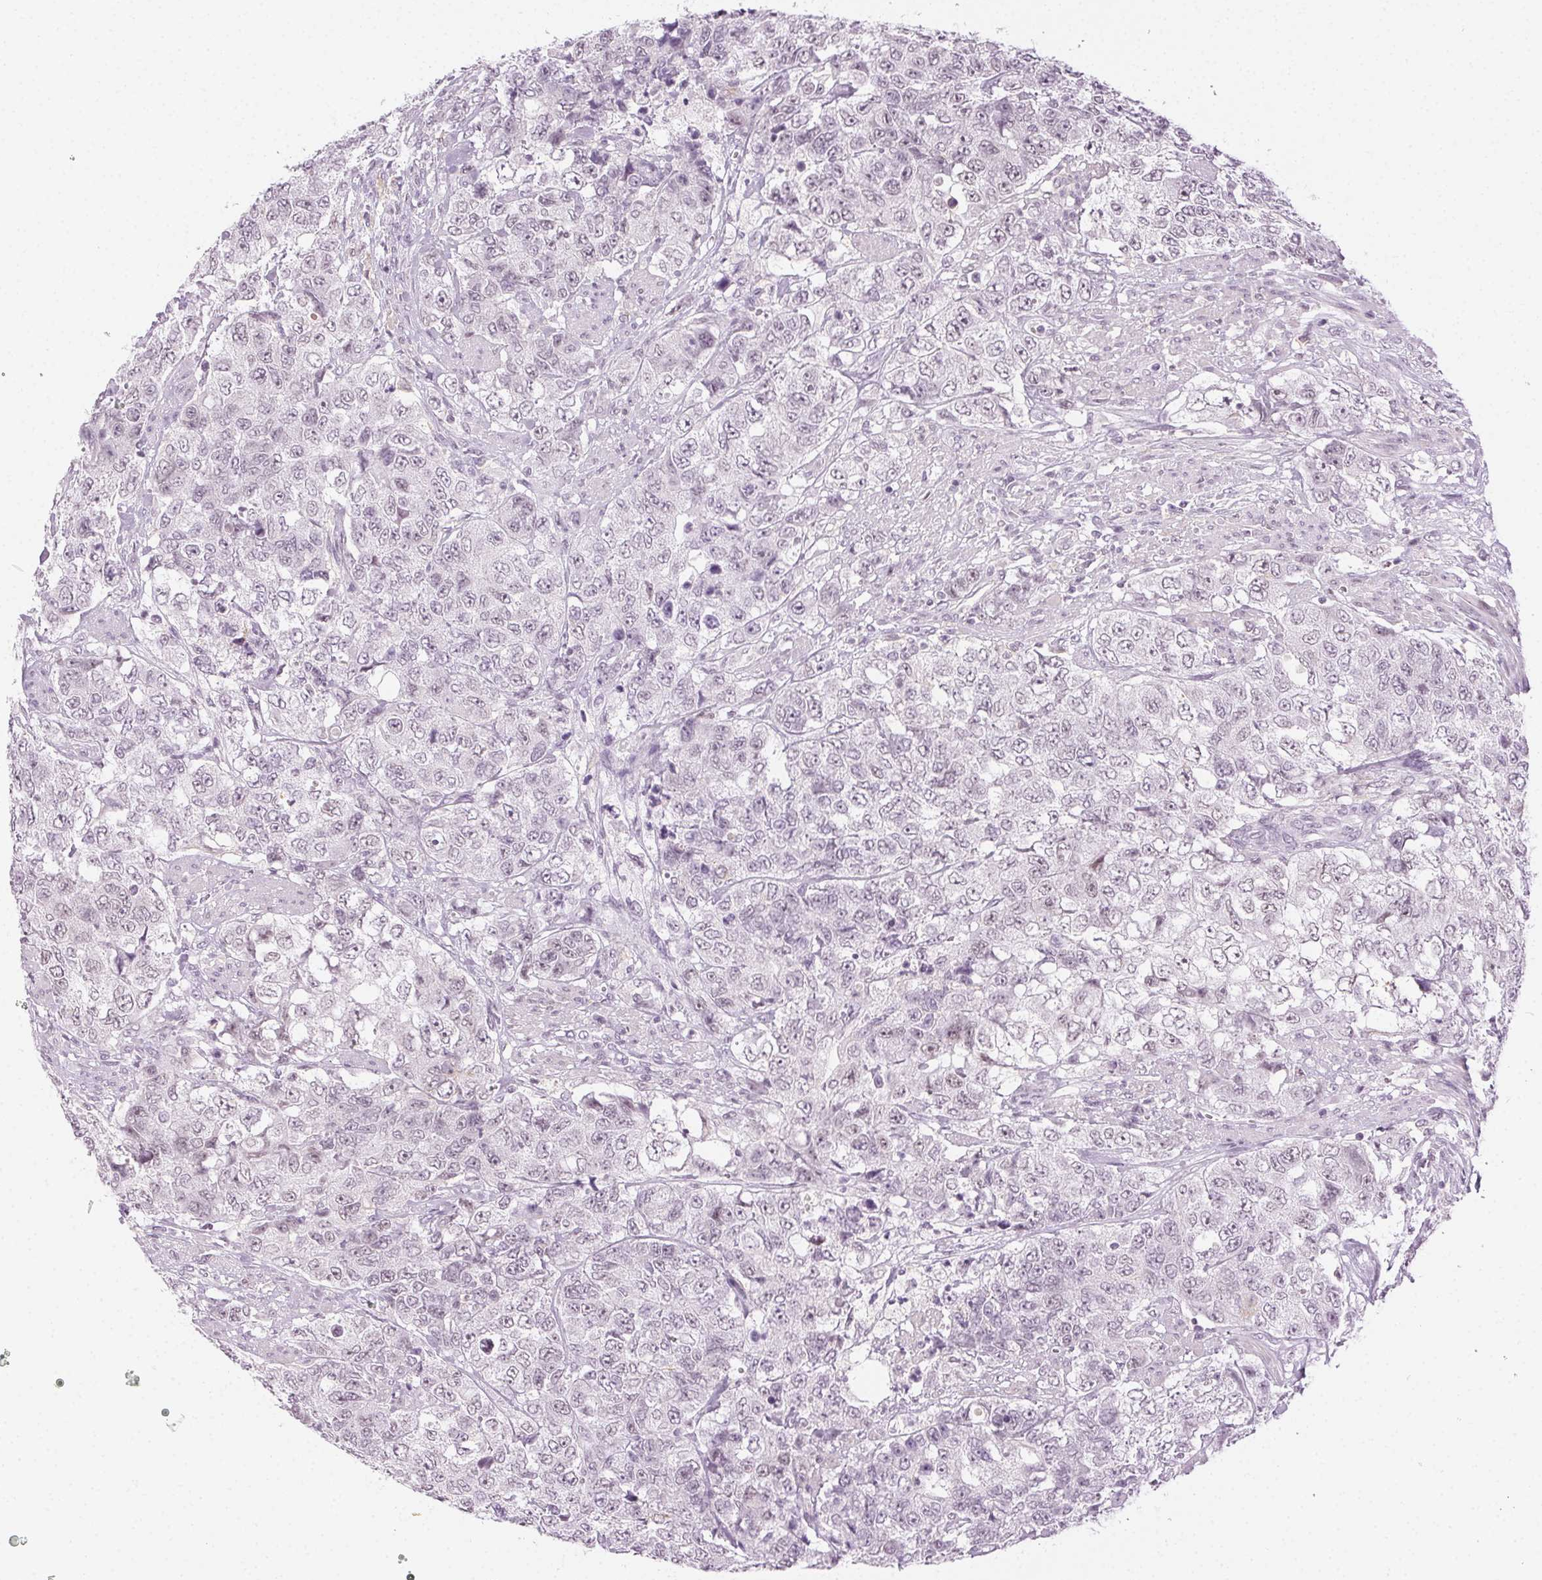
{"staining": {"intensity": "negative", "quantity": "none", "location": "none"}, "tissue": "urothelial cancer", "cell_type": "Tumor cells", "image_type": "cancer", "snomed": [{"axis": "morphology", "description": "Urothelial carcinoma, High grade"}, {"axis": "topography", "description": "Urinary bladder"}], "caption": "Tumor cells are negative for brown protein staining in urothelial carcinoma (high-grade).", "gene": "AIF1L", "patient": {"sex": "female", "age": 78}}